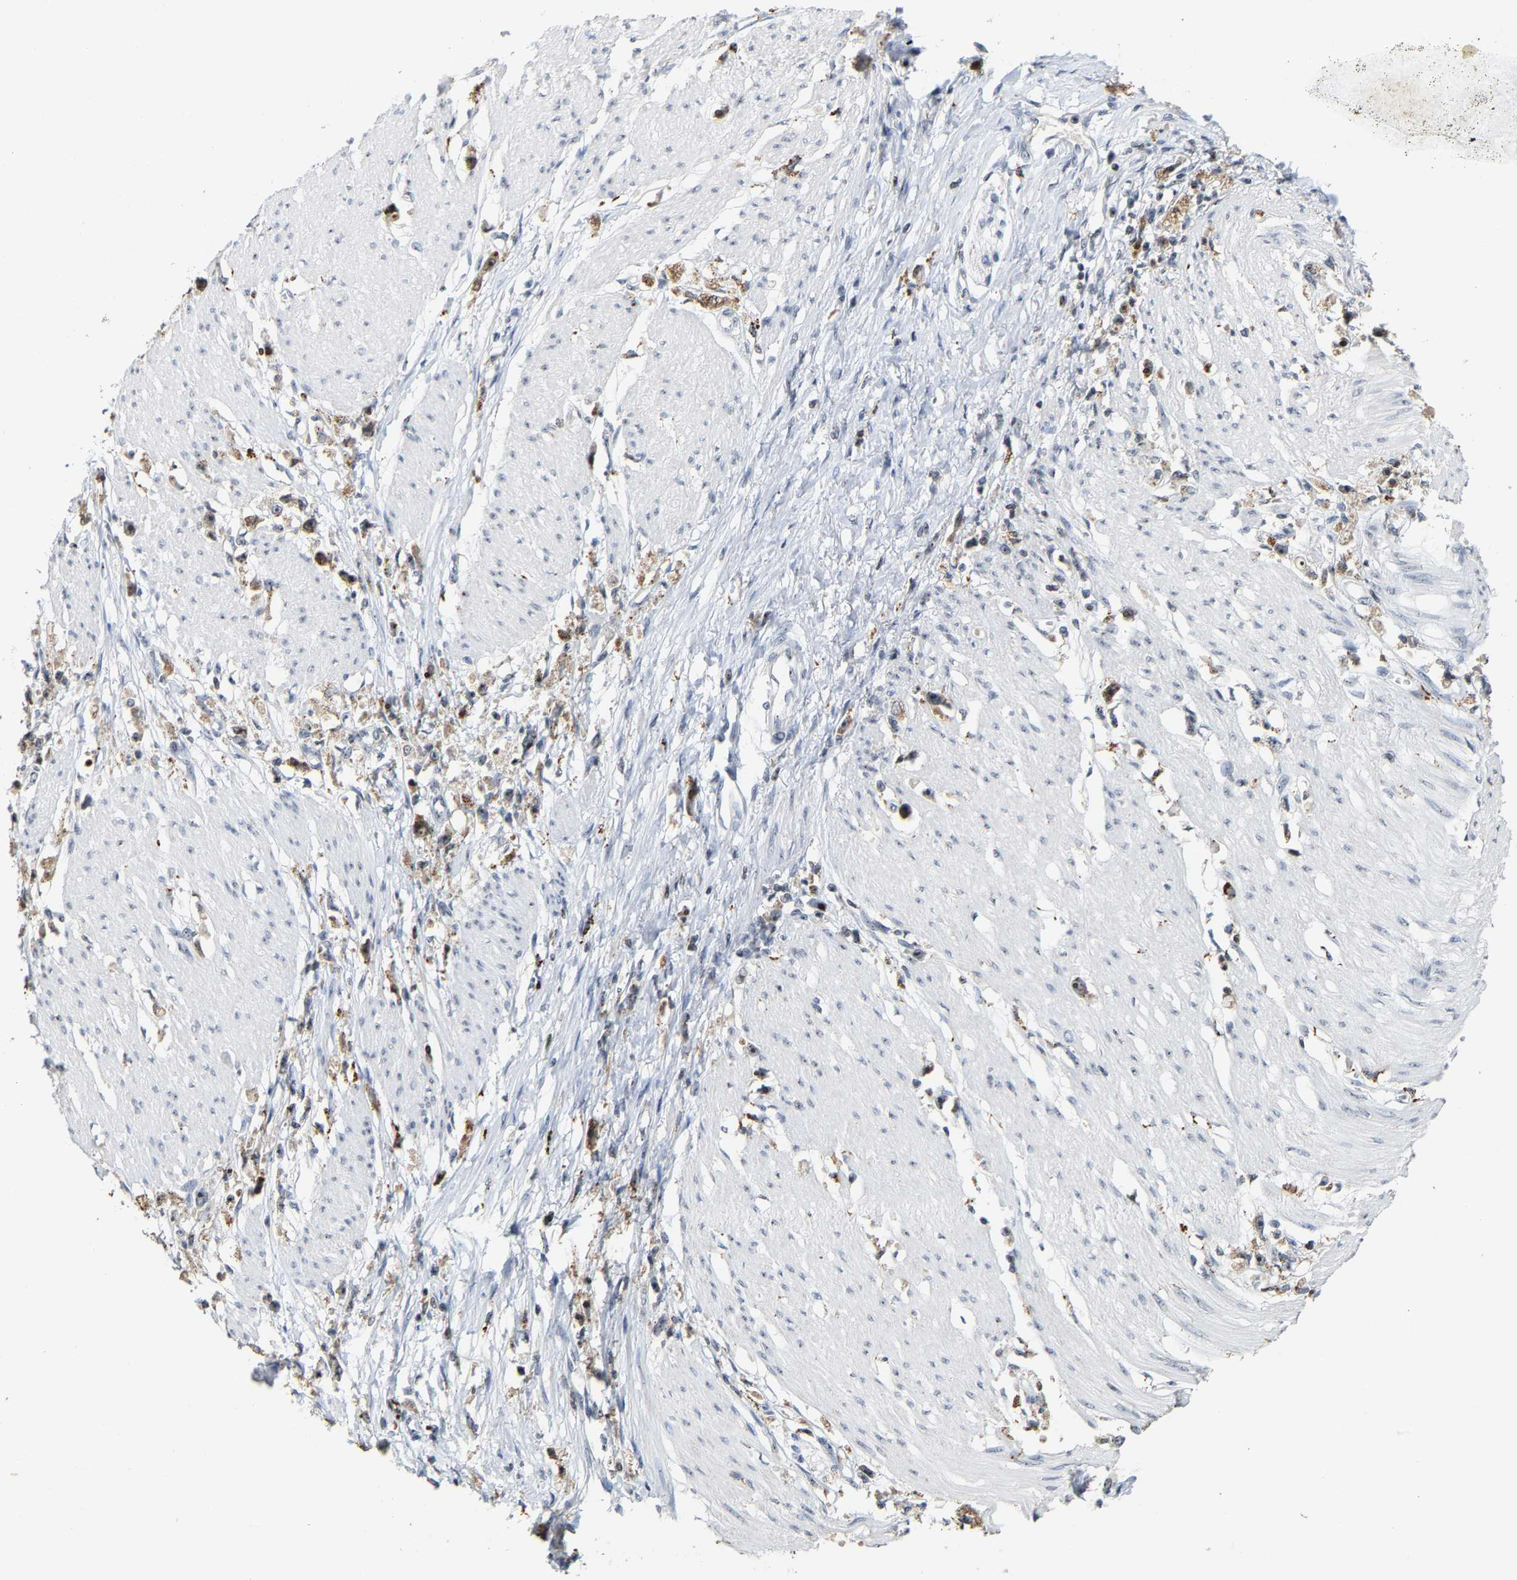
{"staining": {"intensity": "moderate", "quantity": "25%-75%", "location": "cytoplasmic/membranous,nuclear"}, "tissue": "stomach cancer", "cell_type": "Tumor cells", "image_type": "cancer", "snomed": [{"axis": "morphology", "description": "Adenocarcinoma, NOS"}, {"axis": "topography", "description": "Stomach"}], "caption": "Protein positivity by immunohistochemistry (IHC) shows moderate cytoplasmic/membranous and nuclear expression in approximately 25%-75% of tumor cells in adenocarcinoma (stomach).", "gene": "NOP58", "patient": {"sex": "female", "age": 59}}